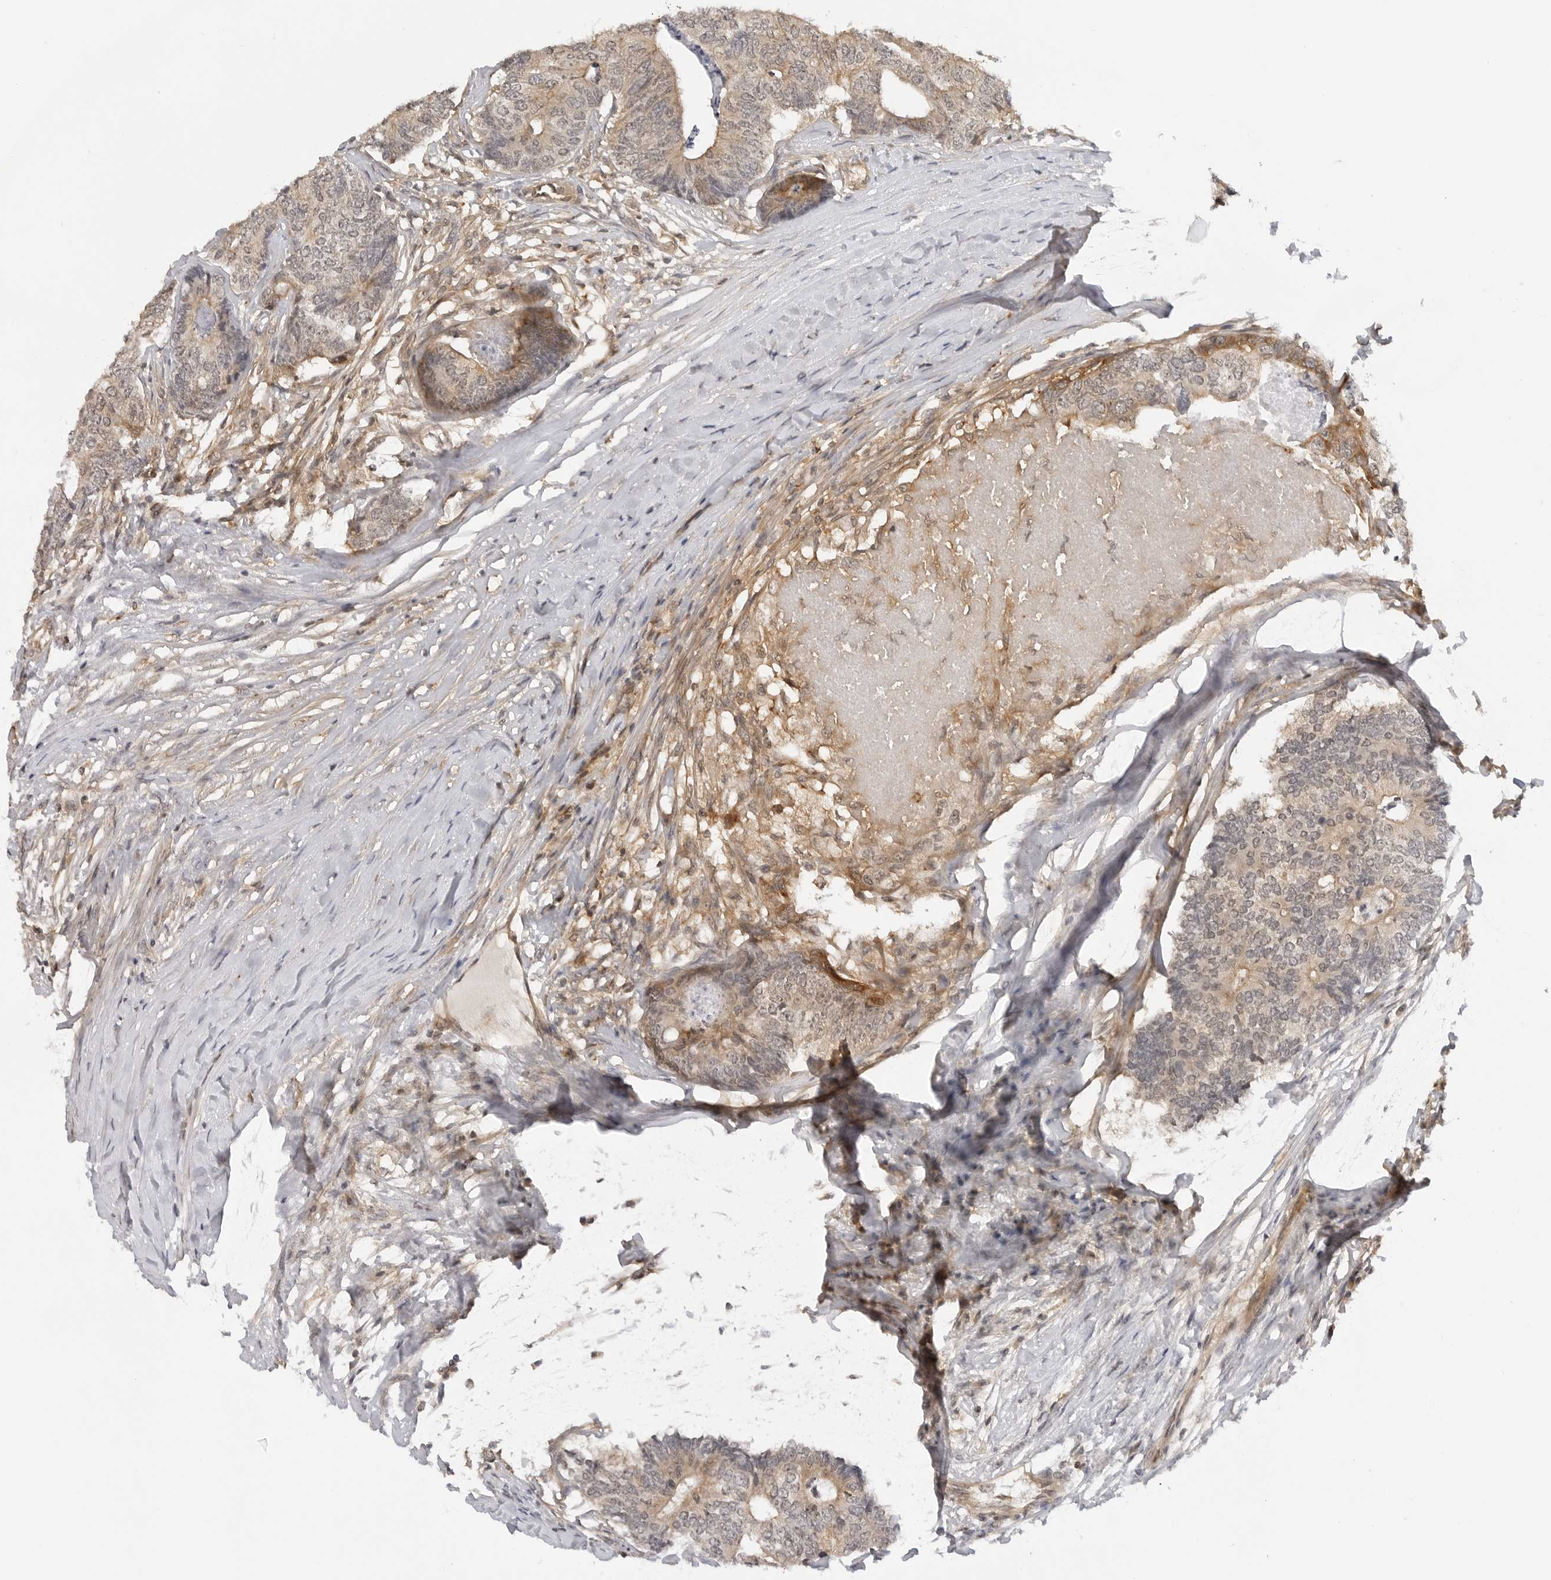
{"staining": {"intensity": "weak", "quantity": ">75%", "location": "cytoplasmic/membranous"}, "tissue": "colorectal cancer", "cell_type": "Tumor cells", "image_type": "cancer", "snomed": [{"axis": "morphology", "description": "Adenocarcinoma, NOS"}, {"axis": "topography", "description": "Colon"}], "caption": "Immunohistochemistry (IHC) of human colorectal adenocarcinoma displays low levels of weak cytoplasmic/membranous positivity in approximately >75% of tumor cells.", "gene": "MAP2K5", "patient": {"sex": "female", "age": 67}}